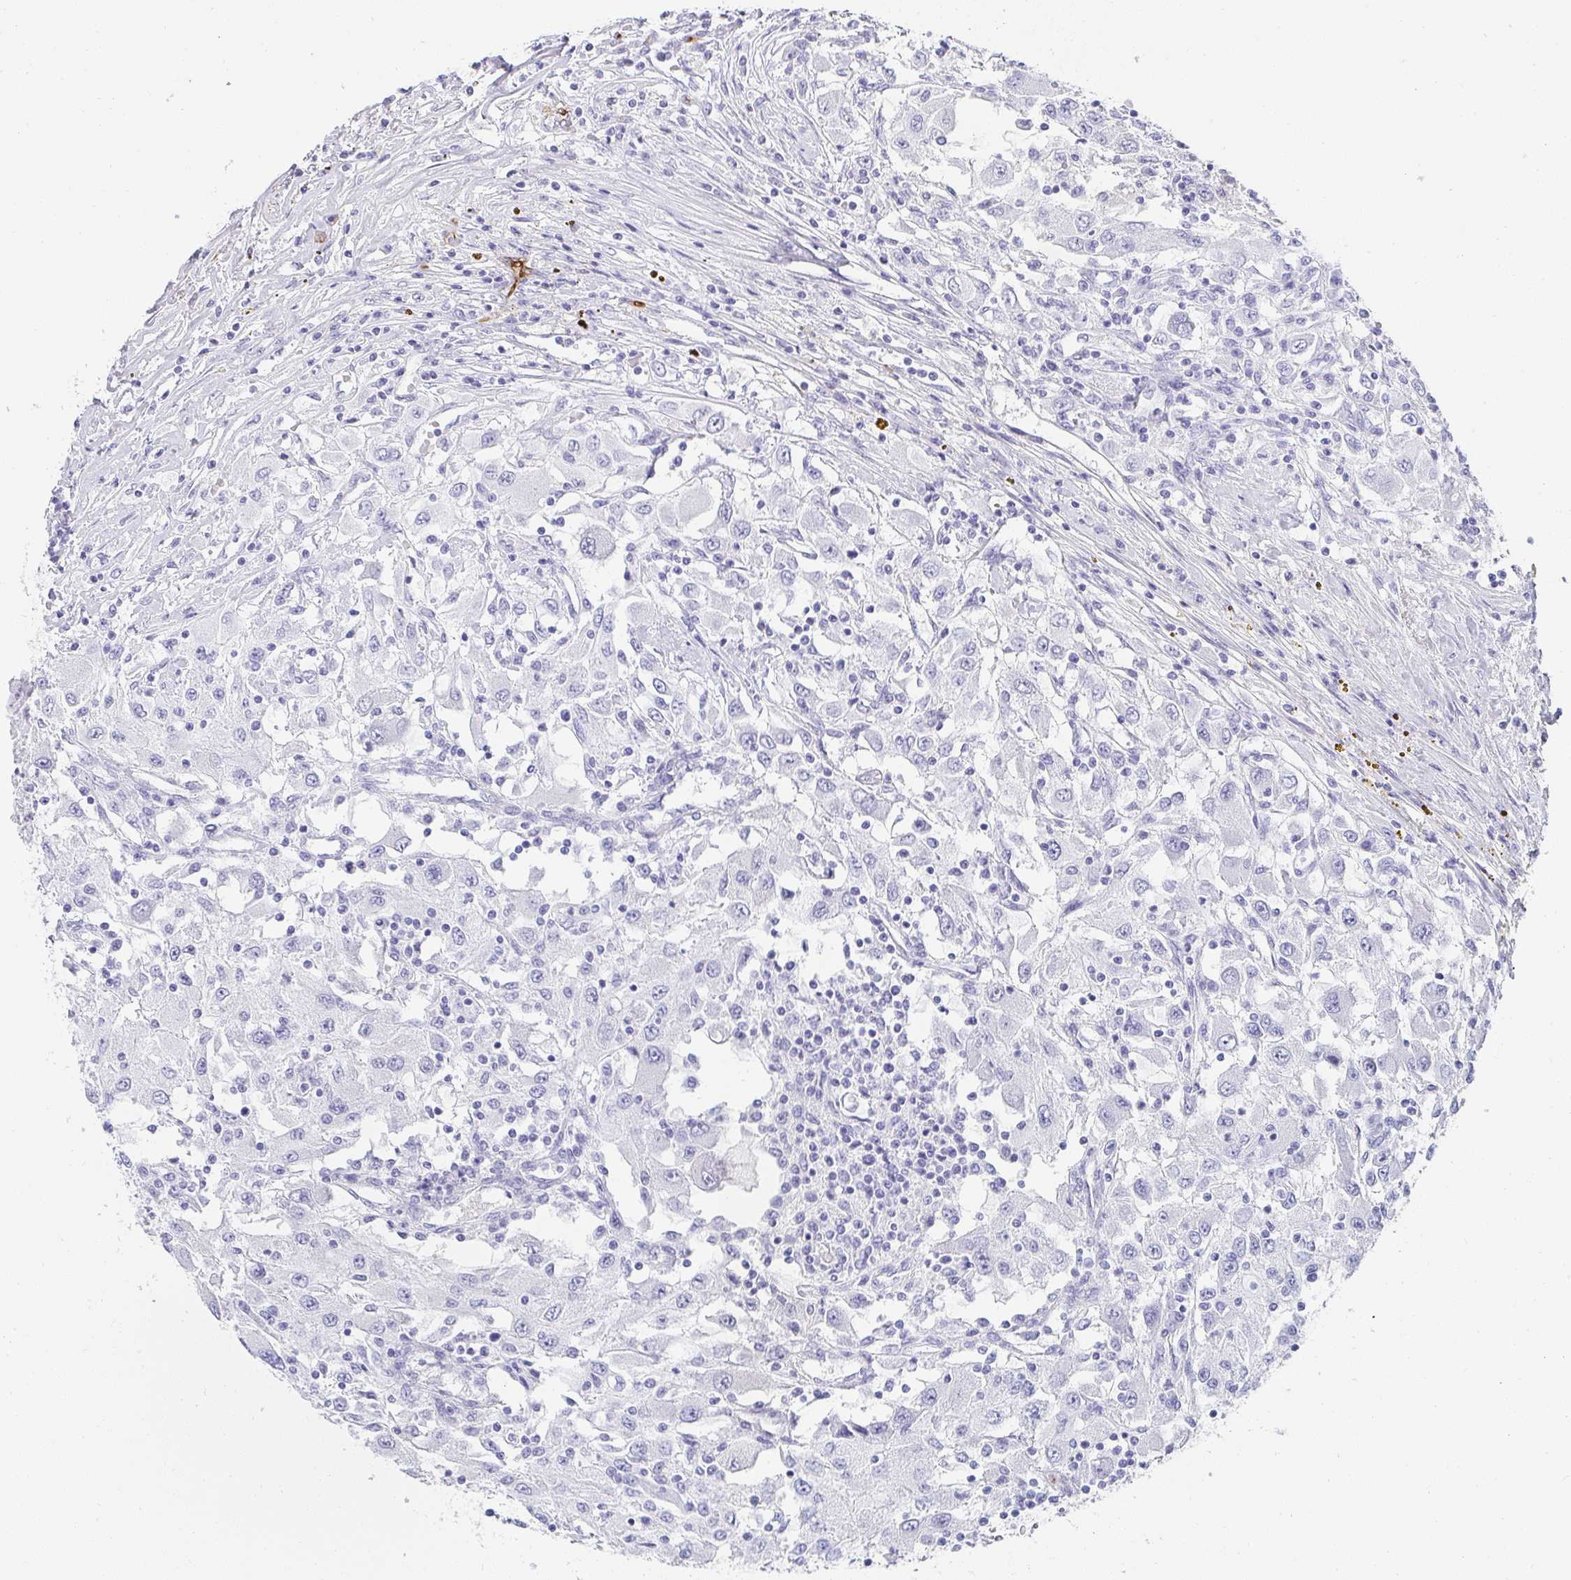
{"staining": {"intensity": "negative", "quantity": "none", "location": "none"}, "tissue": "renal cancer", "cell_type": "Tumor cells", "image_type": "cancer", "snomed": [{"axis": "morphology", "description": "Adenocarcinoma, NOS"}, {"axis": "topography", "description": "Kidney"}], "caption": "Photomicrograph shows no significant protein staining in tumor cells of renal cancer. (Brightfield microscopy of DAB (3,3'-diaminobenzidine) IHC at high magnification).", "gene": "PRND", "patient": {"sex": "female", "age": 67}}